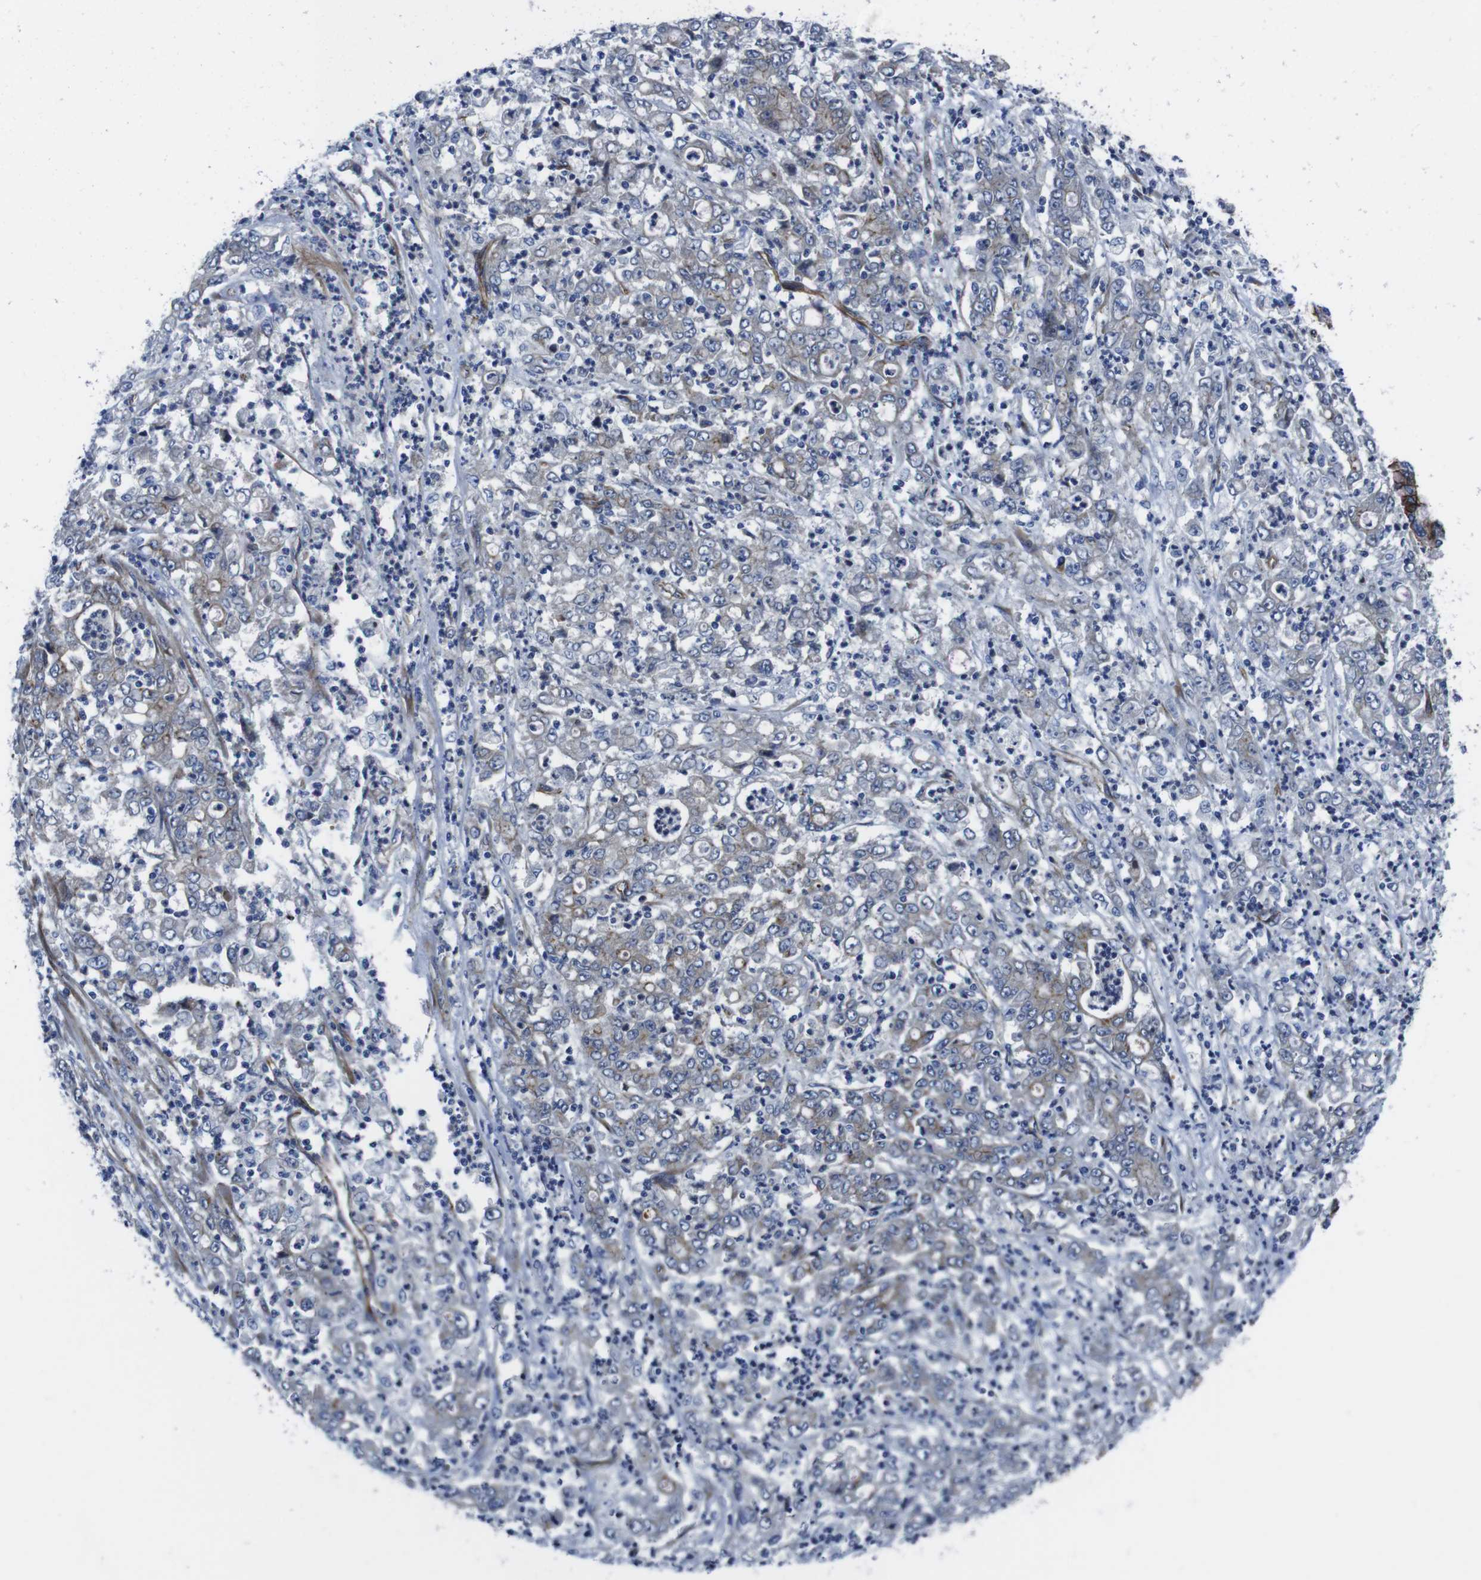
{"staining": {"intensity": "moderate", "quantity": "25%-75%", "location": "cytoplasmic/membranous"}, "tissue": "stomach cancer", "cell_type": "Tumor cells", "image_type": "cancer", "snomed": [{"axis": "morphology", "description": "Adenocarcinoma, NOS"}, {"axis": "topography", "description": "Stomach, lower"}], "caption": "A high-resolution image shows immunohistochemistry (IHC) staining of stomach adenocarcinoma, which reveals moderate cytoplasmic/membranous staining in about 25%-75% of tumor cells.", "gene": "NUMB", "patient": {"sex": "female", "age": 71}}